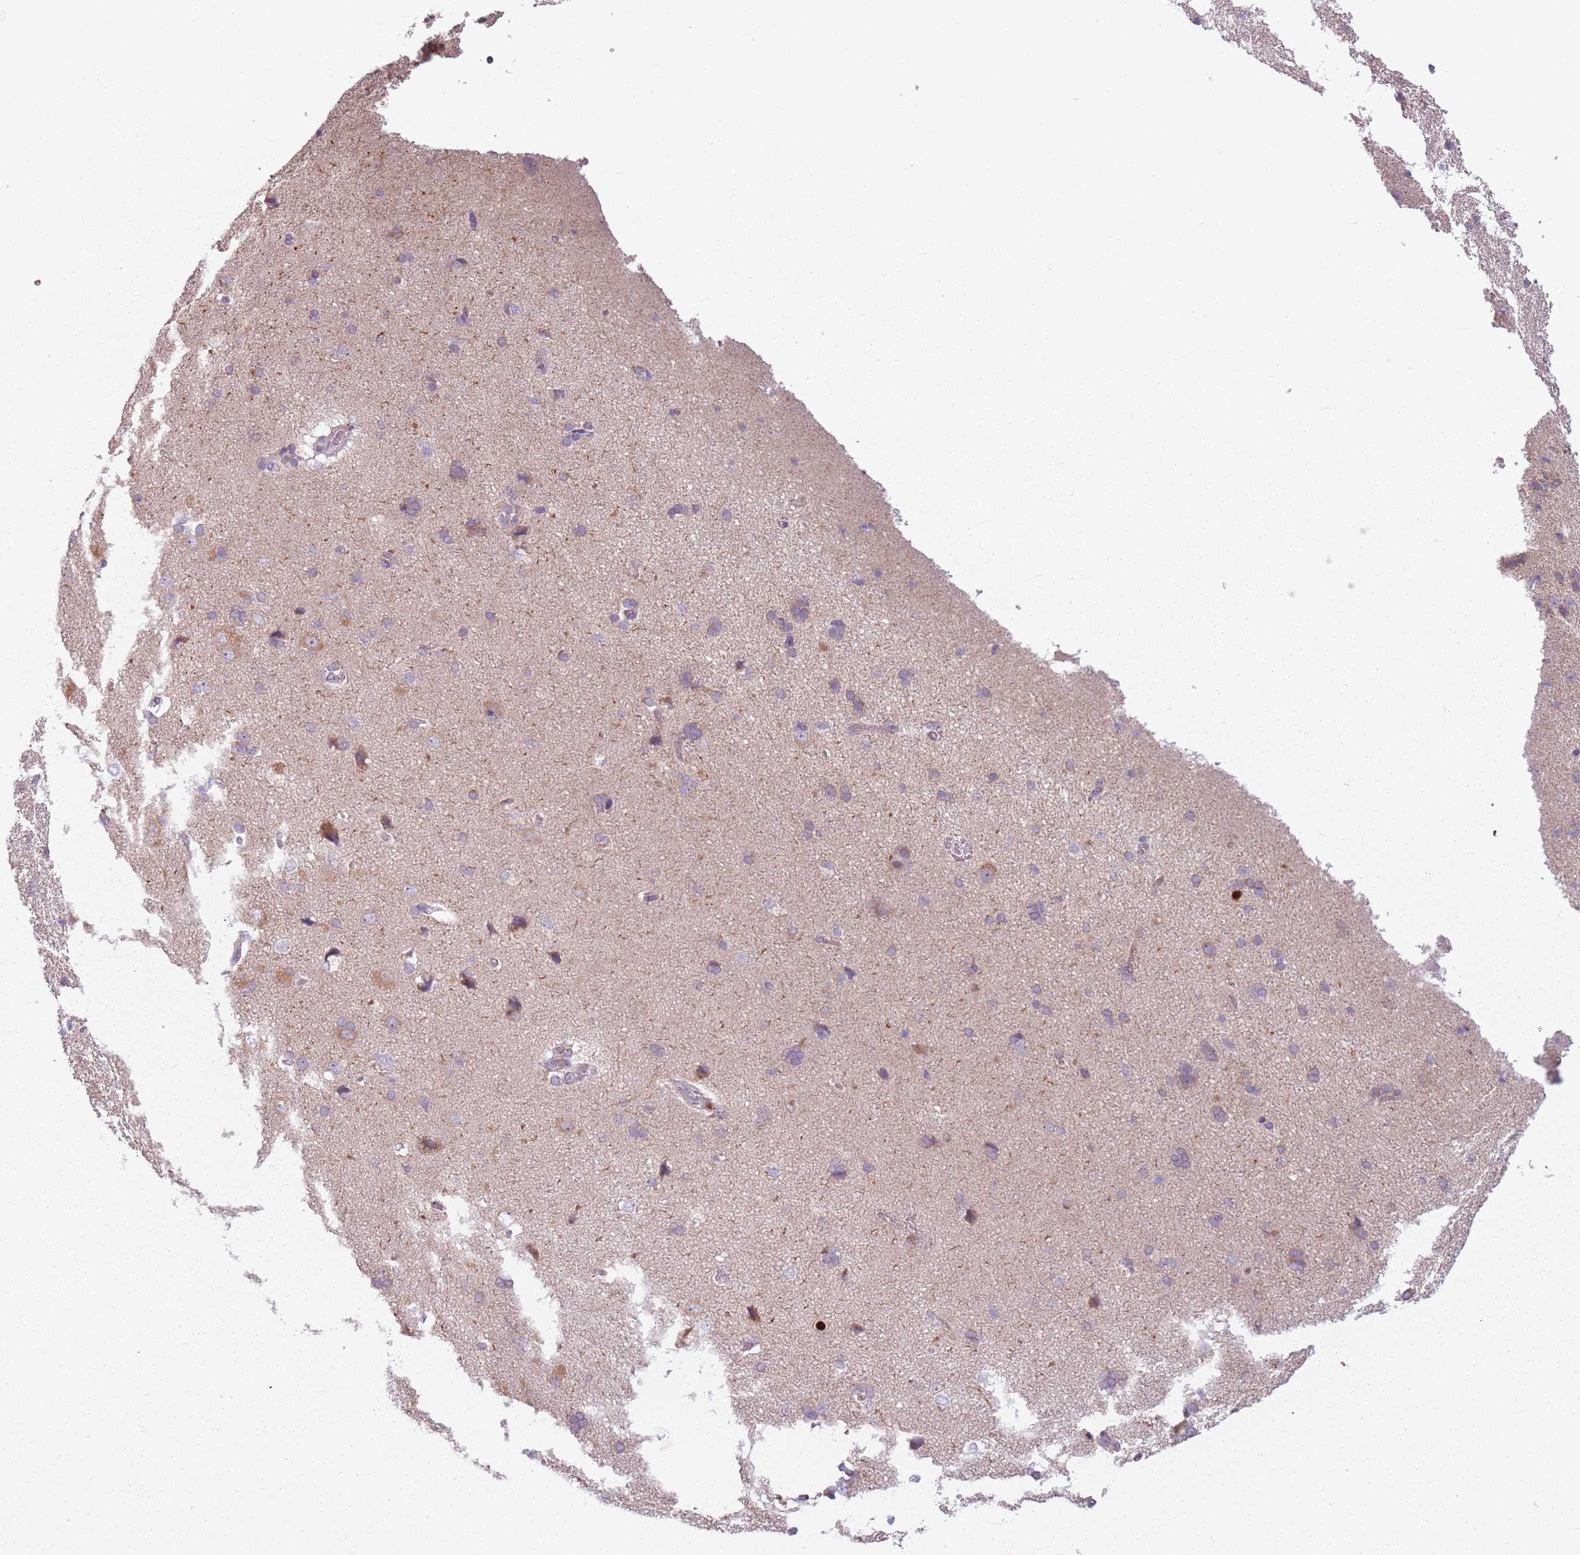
{"staining": {"intensity": "weak", "quantity": ">75%", "location": "cytoplasmic/membranous"}, "tissue": "cerebral cortex", "cell_type": "Endothelial cells", "image_type": "normal", "snomed": [{"axis": "morphology", "description": "Normal tissue, NOS"}, {"axis": "topography", "description": "Cerebral cortex"}], "caption": "Endothelial cells display low levels of weak cytoplasmic/membranous positivity in about >75% of cells in normal cerebral cortex.", "gene": "SPAG4", "patient": {"sex": "male", "age": 62}}